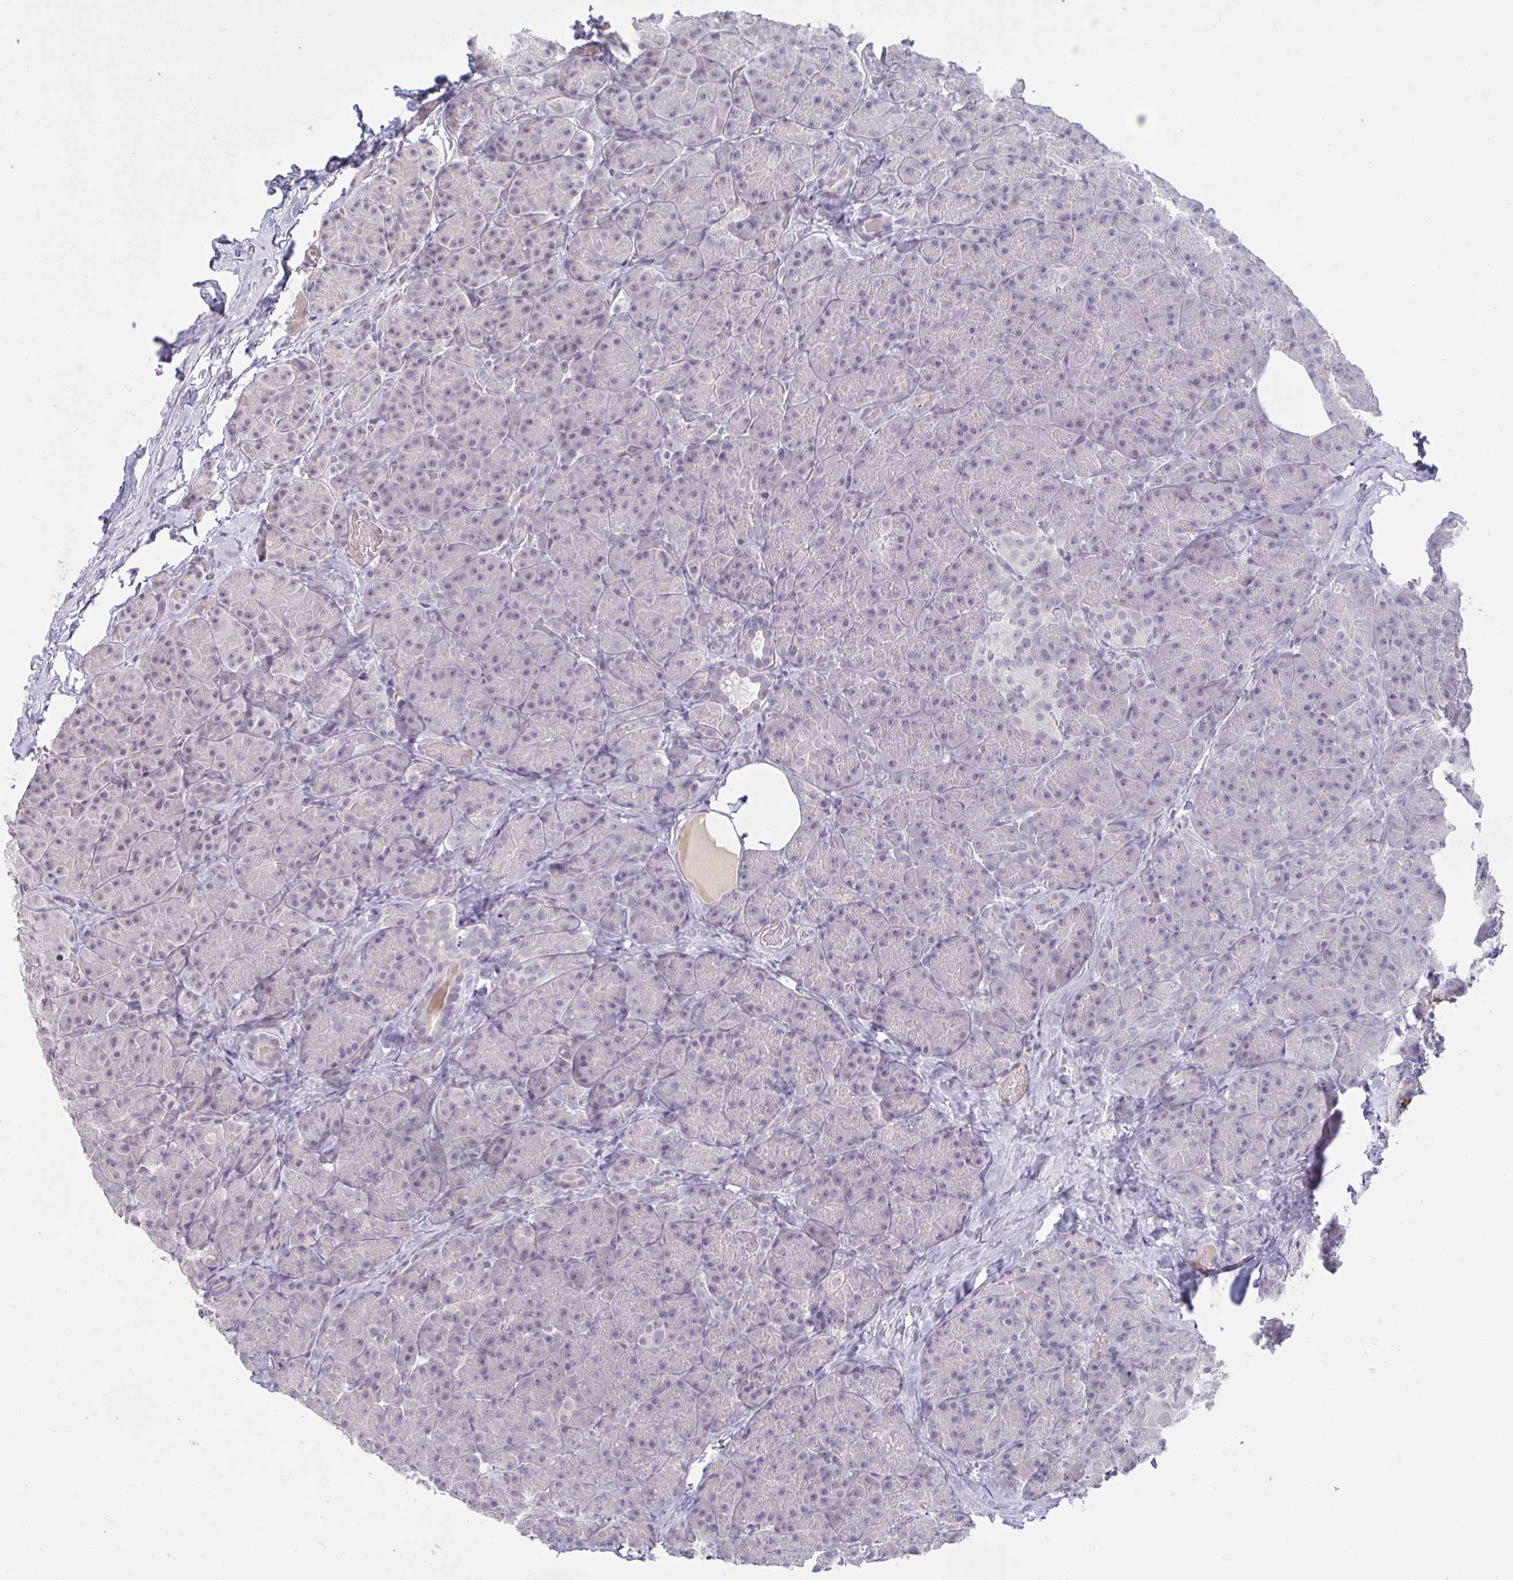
{"staining": {"intensity": "negative", "quantity": "none", "location": "none"}, "tissue": "pancreas", "cell_type": "Exocrine glandular cells", "image_type": "normal", "snomed": [{"axis": "morphology", "description": "Normal tissue, NOS"}, {"axis": "topography", "description": "Pancreas"}], "caption": "Pancreas was stained to show a protein in brown. There is no significant positivity in exocrine glandular cells. Brightfield microscopy of IHC stained with DAB (3,3'-diaminobenzidine) (brown) and hematoxylin (blue), captured at high magnification.", "gene": "RNASEH1", "patient": {"sex": "male", "age": 57}}